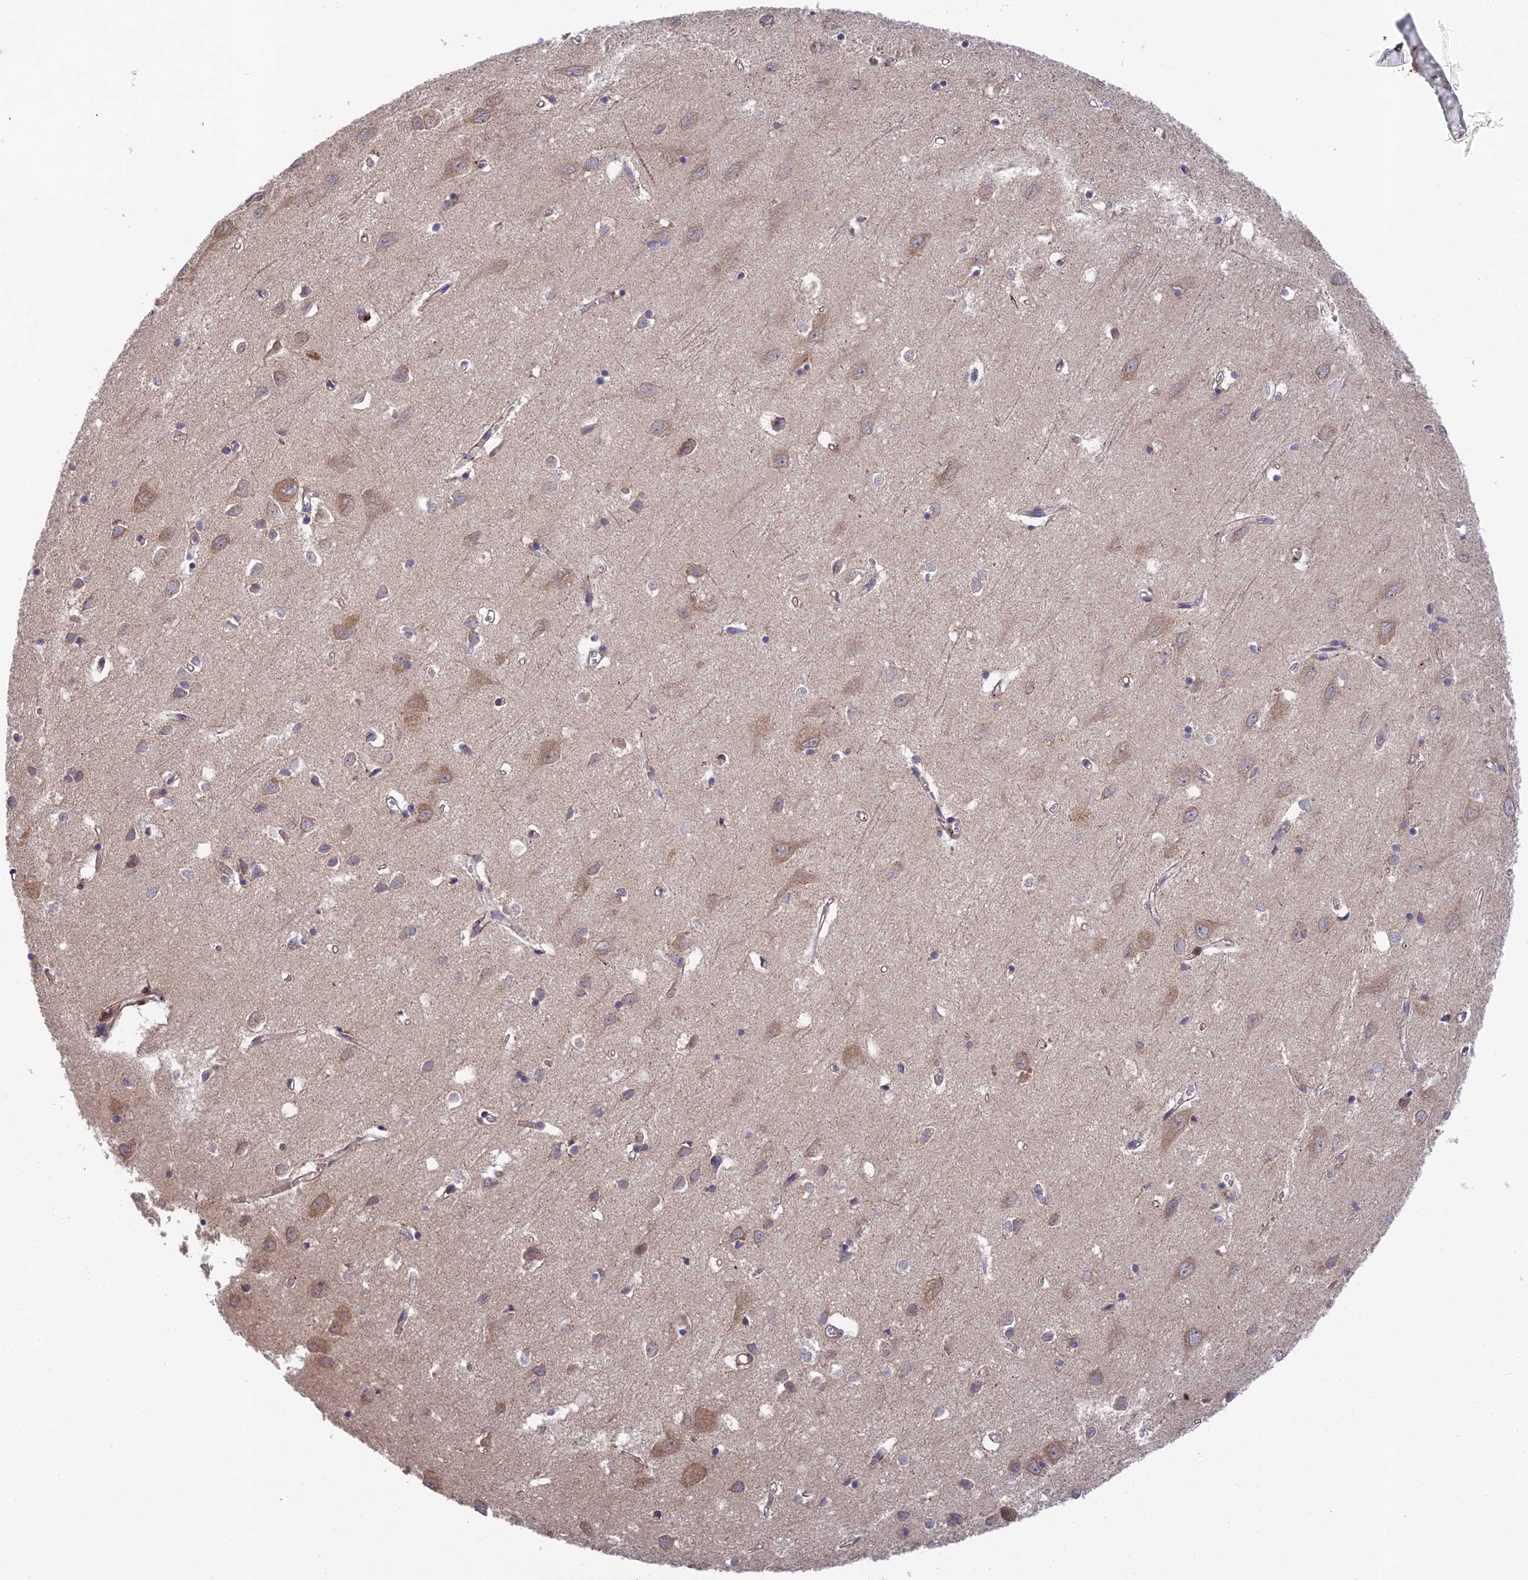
{"staining": {"intensity": "weak", "quantity": ">75%", "location": "cytoplasmic/membranous"}, "tissue": "cerebral cortex", "cell_type": "Endothelial cells", "image_type": "normal", "snomed": [{"axis": "morphology", "description": "Normal tissue, NOS"}, {"axis": "topography", "description": "Cerebral cortex"}], "caption": "Immunohistochemistry (IHC) image of benign cerebral cortex: human cerebral cortex stained using immunohistochemistry reveals low levels of weak protein expression localized specifically in the cytoplasmic/membranous of endothelial cells, appearing as a cytoplasmic/membranous brown color.", "gene": "UROS", "patient": {"sex": "female", "age": 64}}